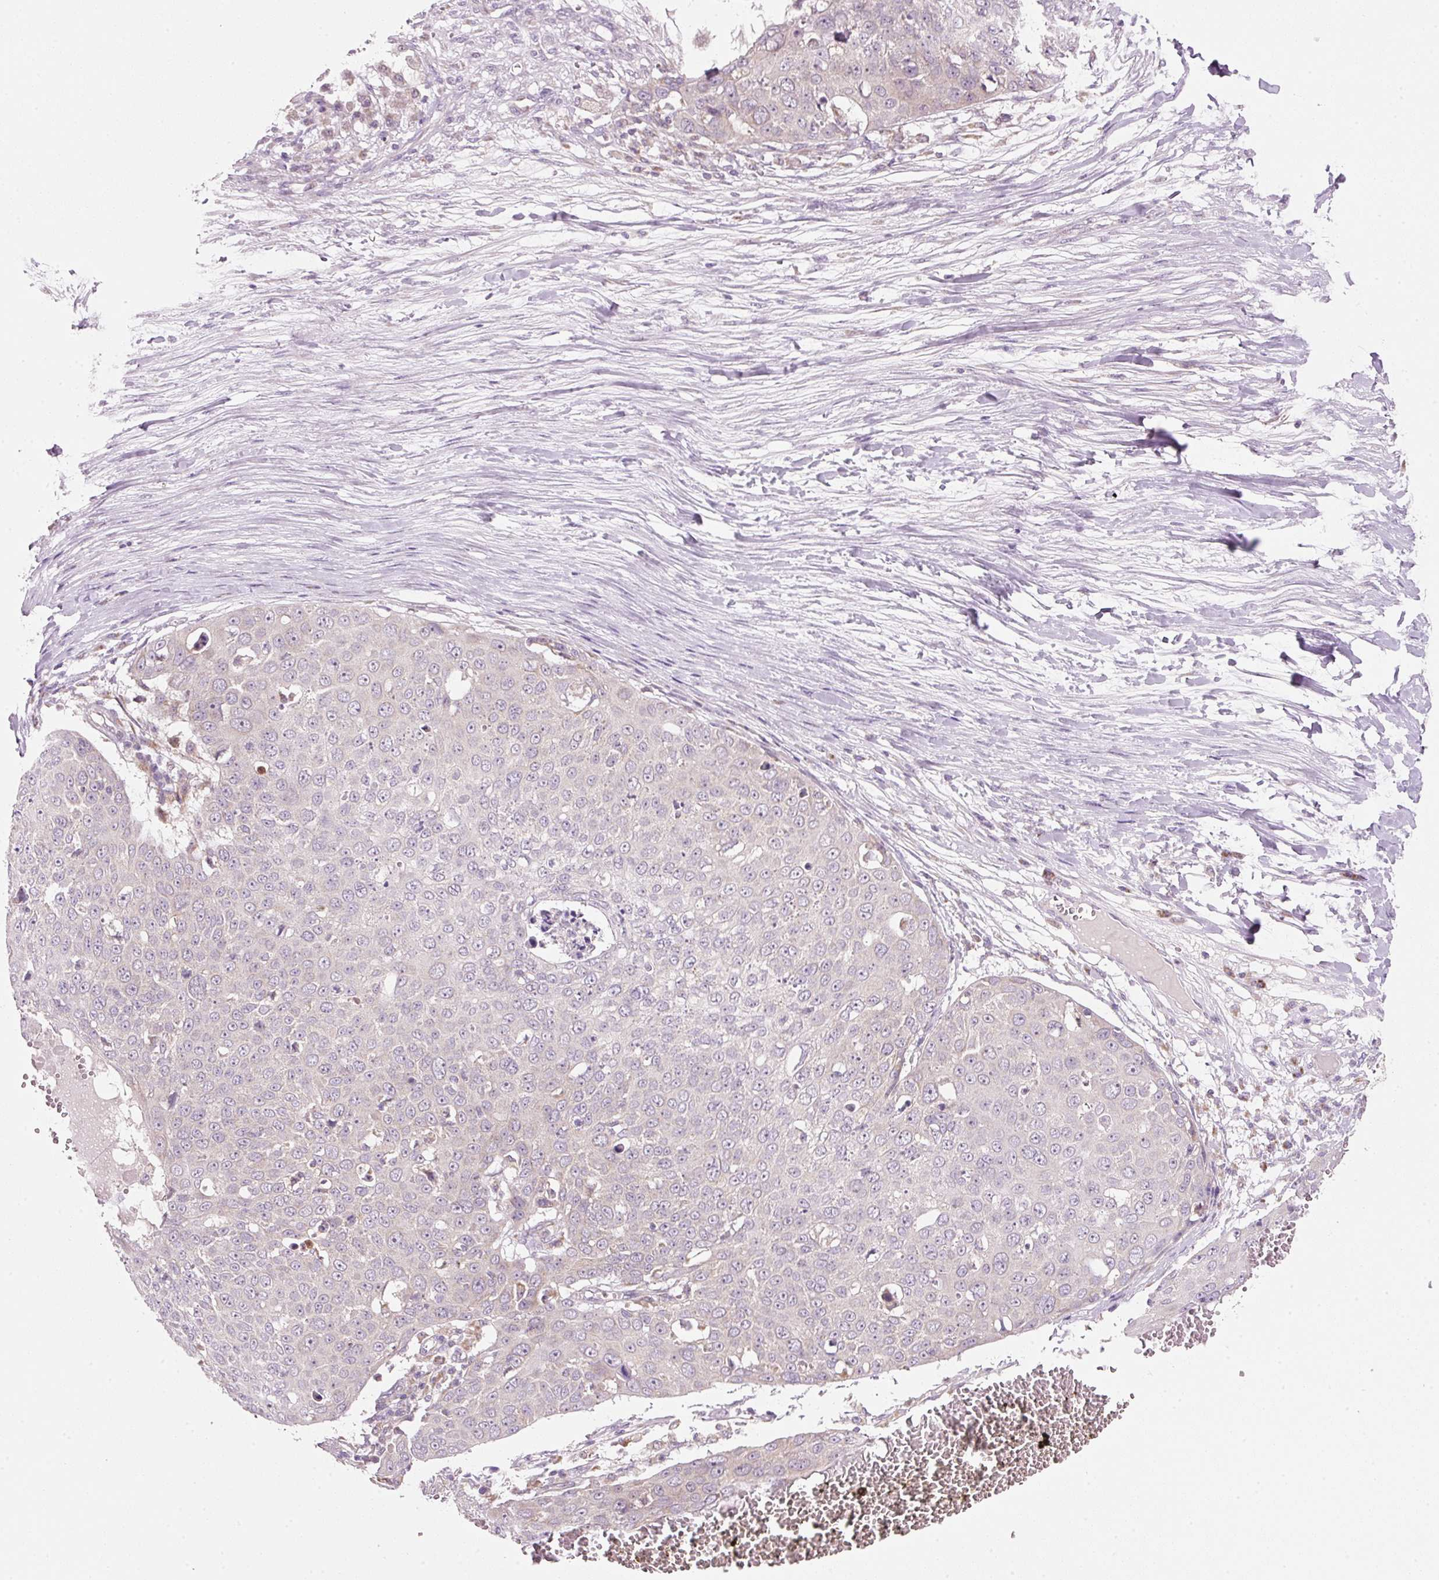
{"staining": {"intensity": "negative", "quantity": "none", "location": "none"}, "tissue": "skin cancer", "cell_type": "Tumor cells", "image_type": "cancer", "snomed": [{"axis": "morphology", "description": "Squamous cell carcinoma, NOS"}, {"axis": "topography", "description": "Skin"}], "caption": "IHC of skin squamous cell carcinoma exhibits no positivity in tumor cells. (Stains: DAB (3,3'-diaminobenzidine) IHC with hematoxylin counter stain, Microscopy: brightfield microscopy at high magnification).", "gene": "FAM78B", "patient": {"sex": "male", "age": 71}}